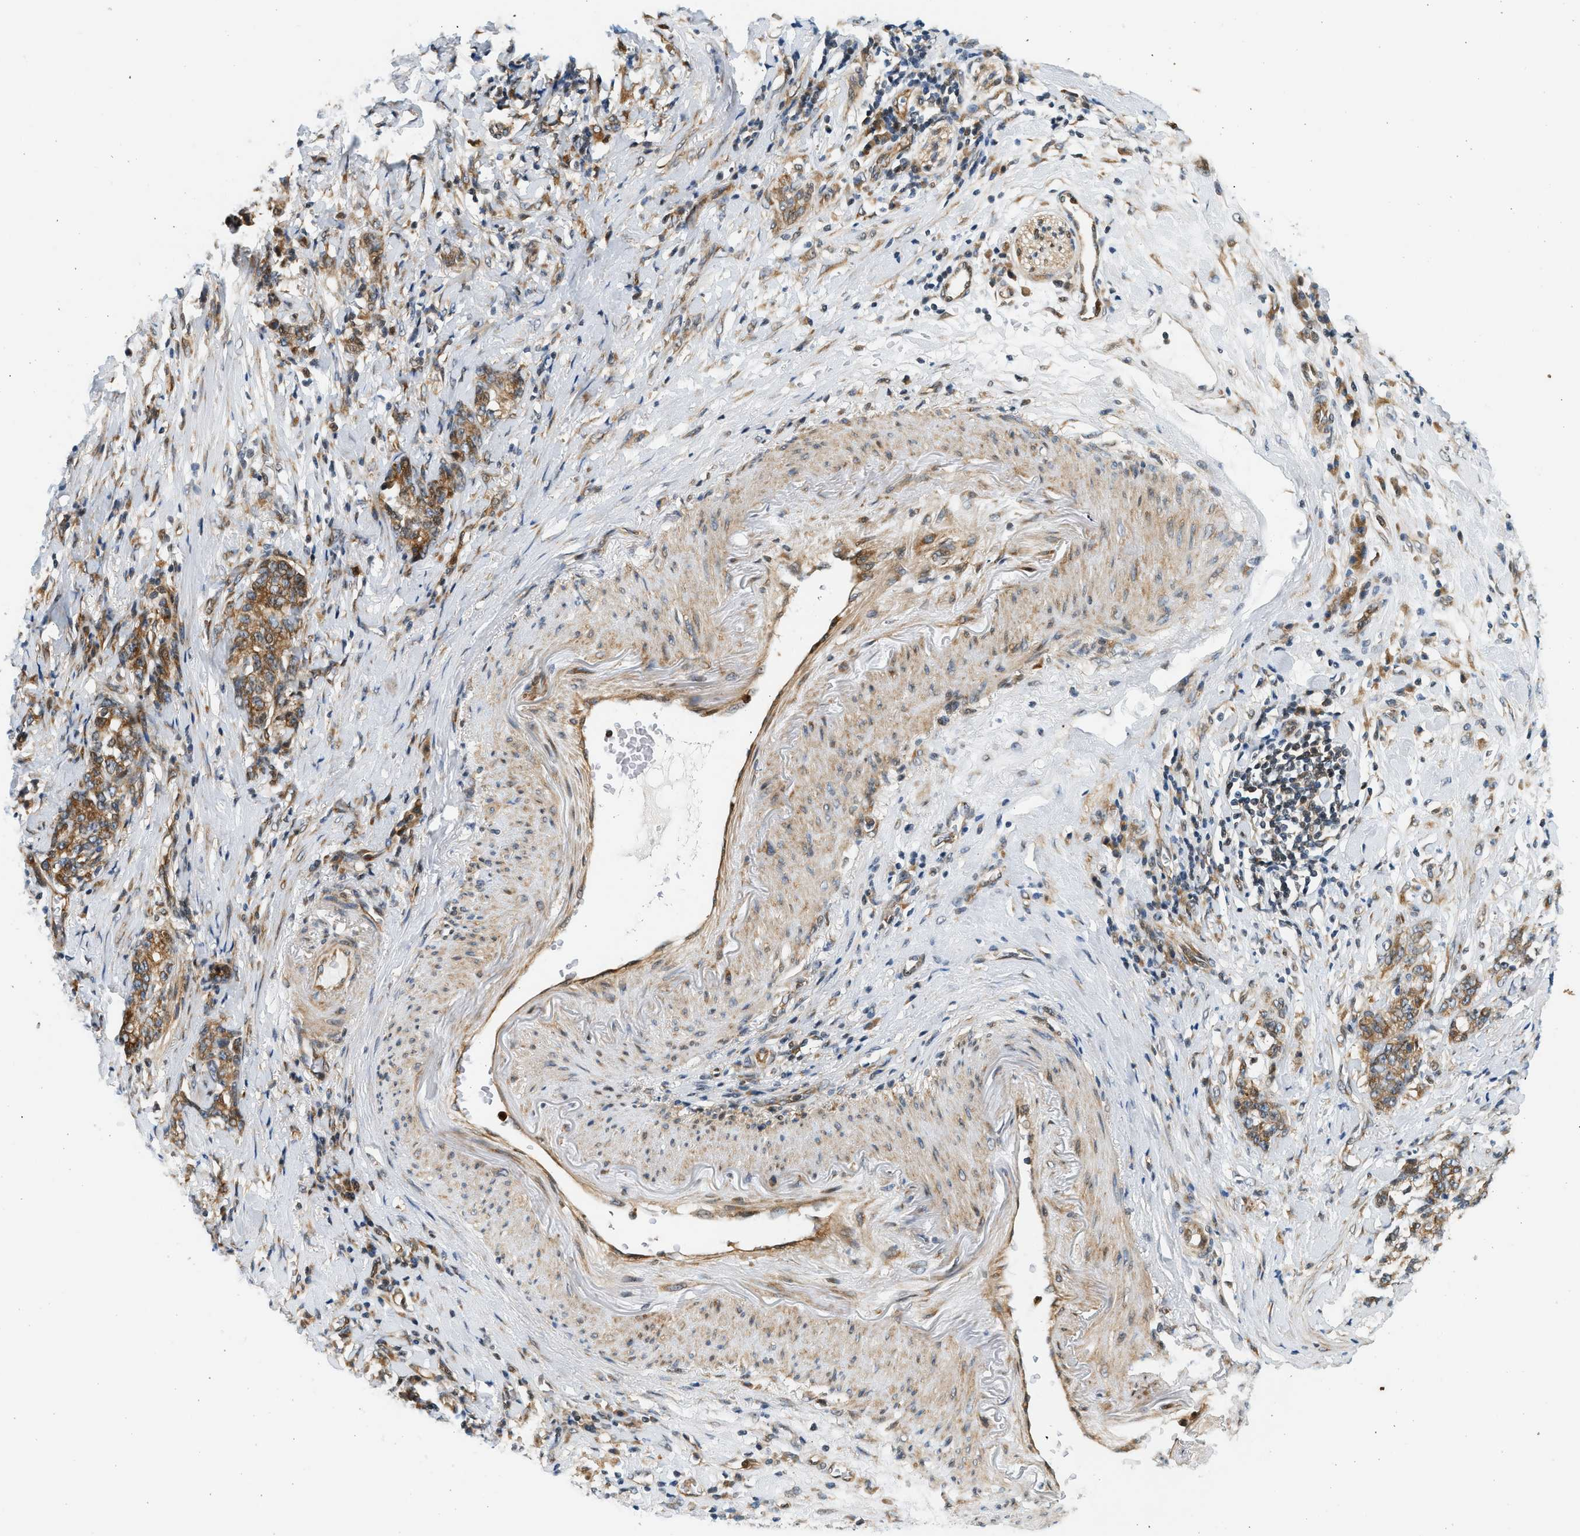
{"staining": {"intensity": "moderate", "quantity": ">75%", "location": "cytoplasmic/membranous"}, "tissue": "stomach cancer", "cell_type": "Tumor cells", "image_type": "cancer", "snomed": [{"axis": "morphology", "description": "Adenocarcinoma, NOS"}, {"axis": "topography", "description": "Stomach, lower"}], "caption": "This is an image of IHC staining of stomach cancer (adenocarcinoma), which shows moderate positivity in the cytoplasmic/membranous of tumor cells.", "gene": "NRSN2", "patient": {"sex": "male", "age": 88}}